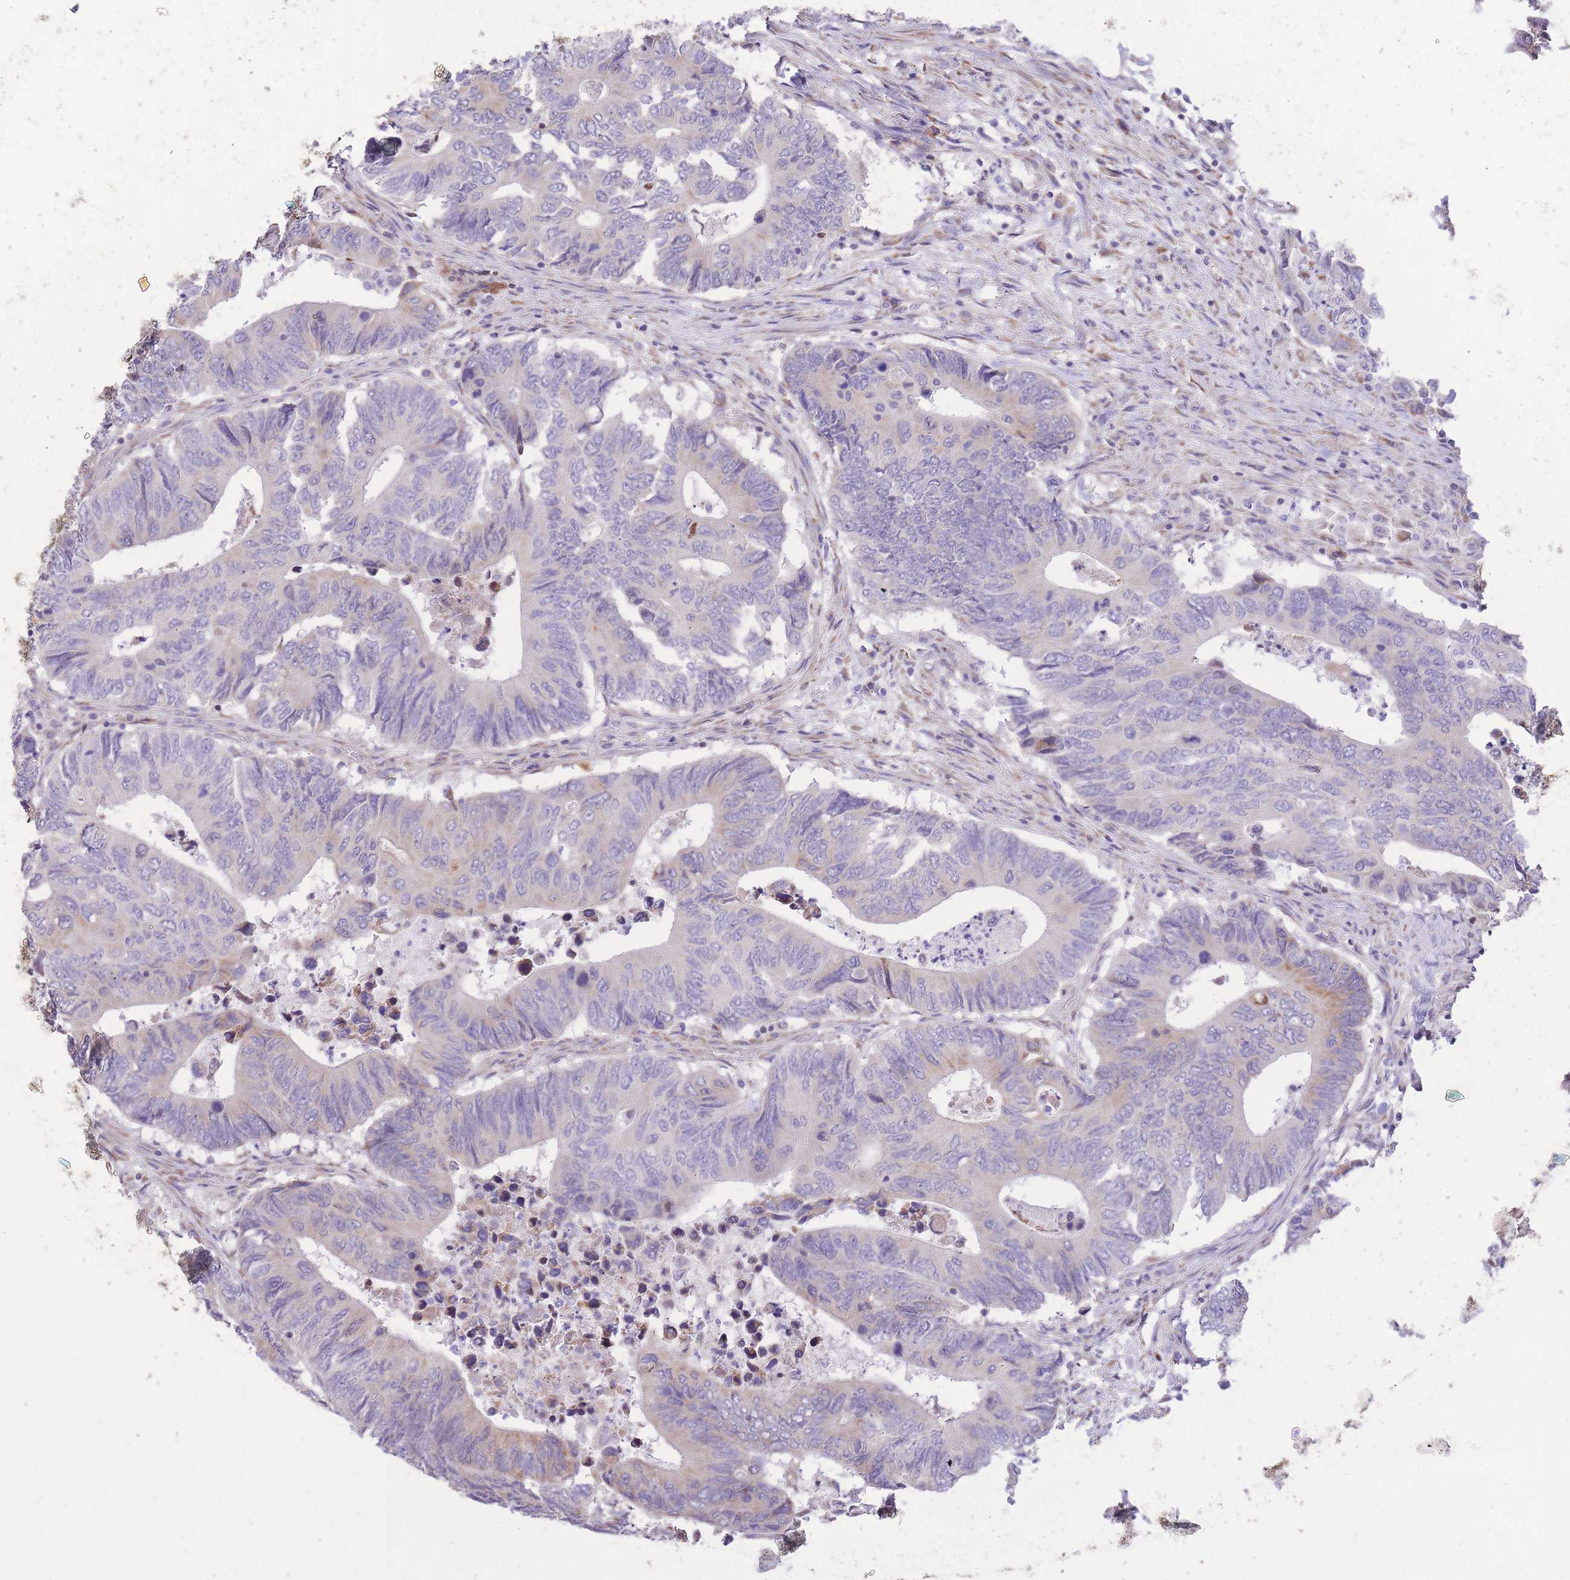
{"staining": {"intensity": "negative", "quantity": "none", "location": "none"}, "tissue": "colorectal cancer", "cell_type": "Tumor cells", "image_type": "cancer", "snomed": [{"axis": "morphology", "description": "Adenocarcinoma, NOS"}, {"axis": "topography", "description": "Colon"}], "caption": "Immunohistochemistry of adenocarcinoma (colorectal) exhibits no staining in tumor cells. Brightfield microscopy of IHC stained with DAB (brown) and hematoxylin (blue), captured at high magnification.", "gene": "TOPAZ1", "patient": {"sex": "male", "age": 87}}